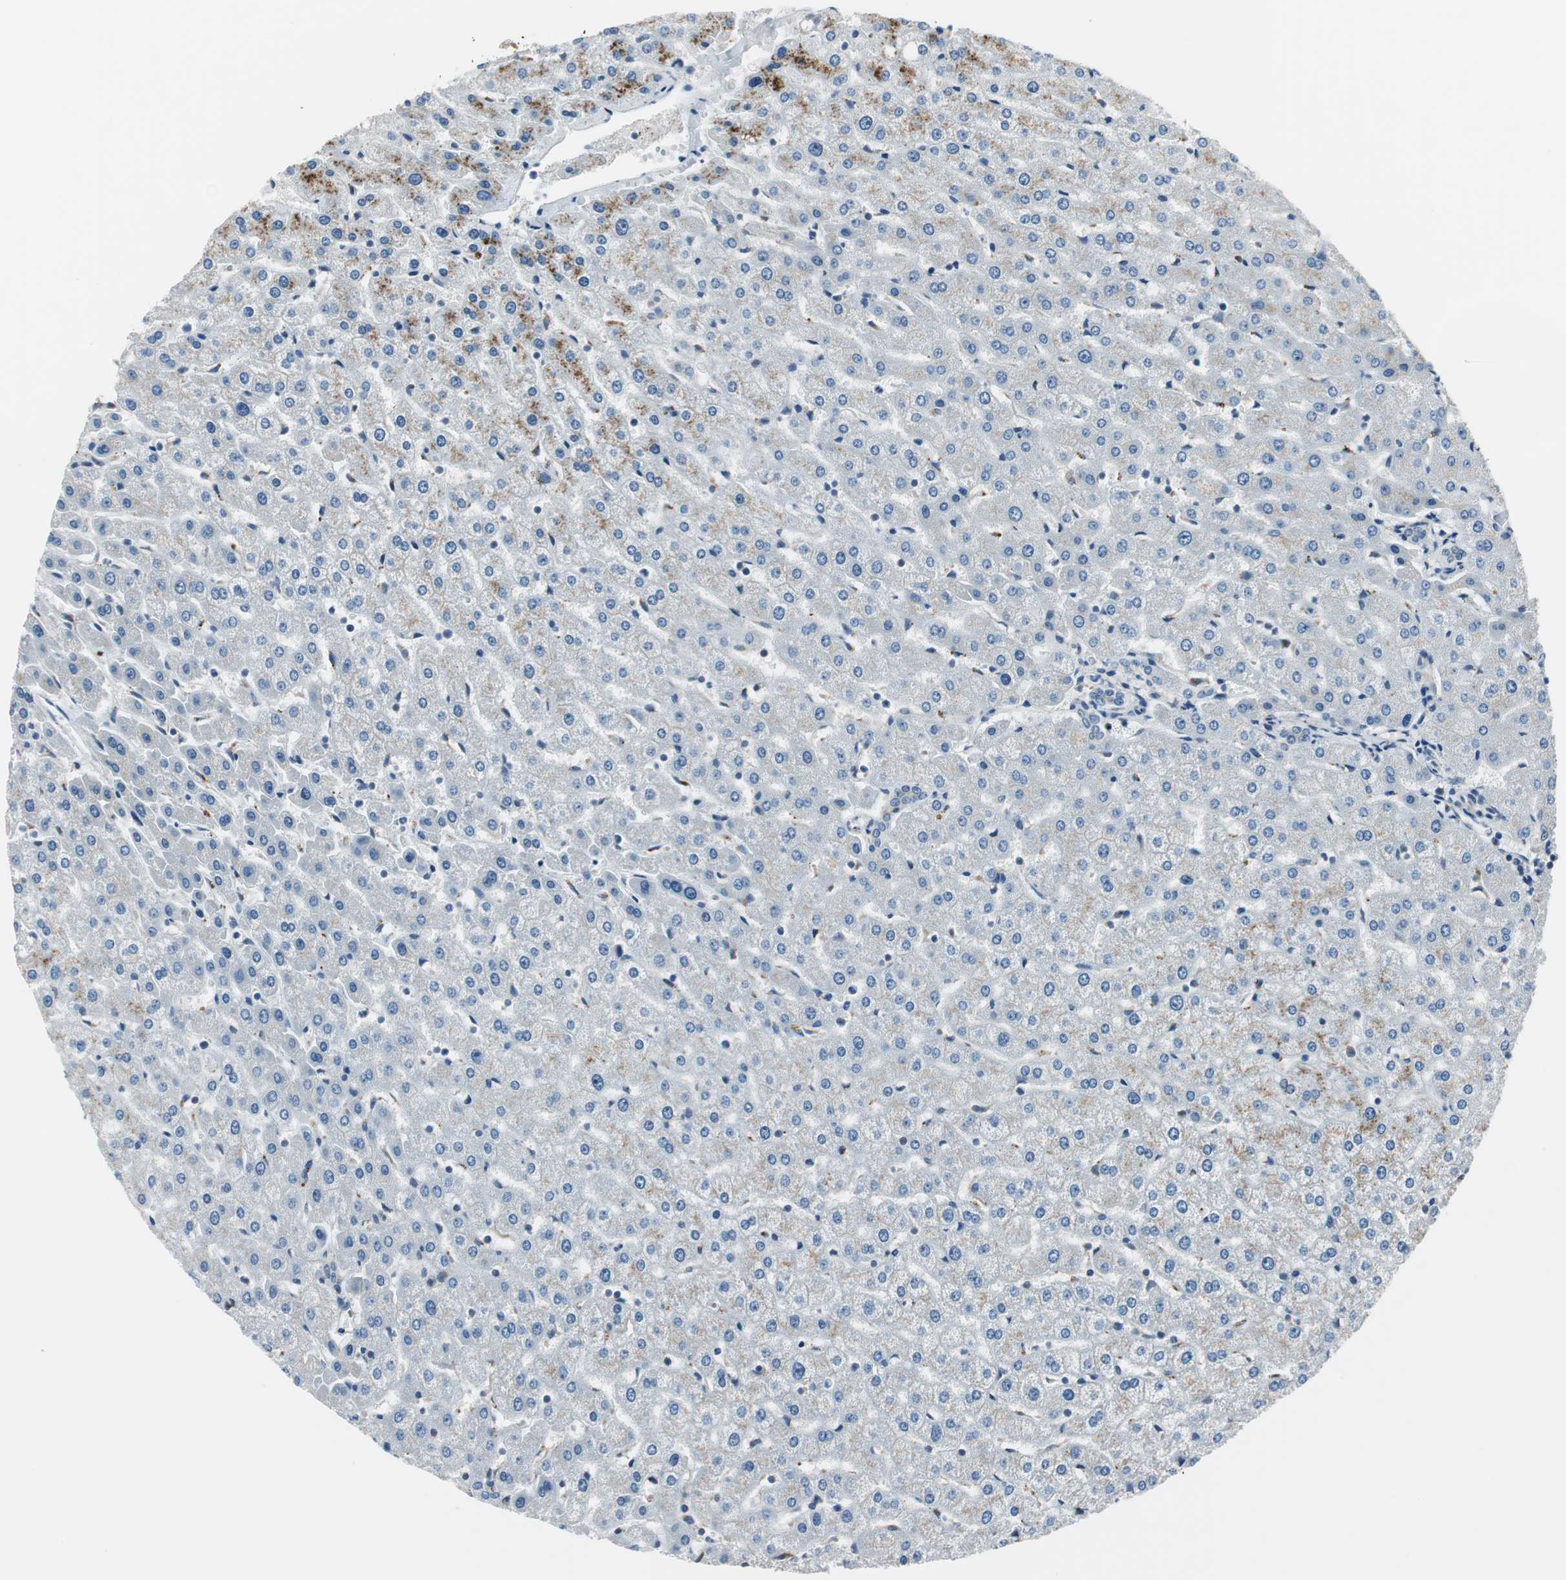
{"staining": {"intensity": "negative", "quantity": "none", "location": "none"}, "tissue": "liver", "cell_type": "Cholangiocytes", "image_type": "normal", "snomed": [{"axis": "morphology", "description": "Normal tissue, NOS"}, {"axis": "morphology", "description": "Fibrosis, NOS"}, {"axis": "topography", "description": "Liver"}], "caption": "Human liver stained for a protein using IHC reveals no positivity in cholangiocytes.", "gene": "NCK1", "patient": {"sex": "female", "age": 29}}